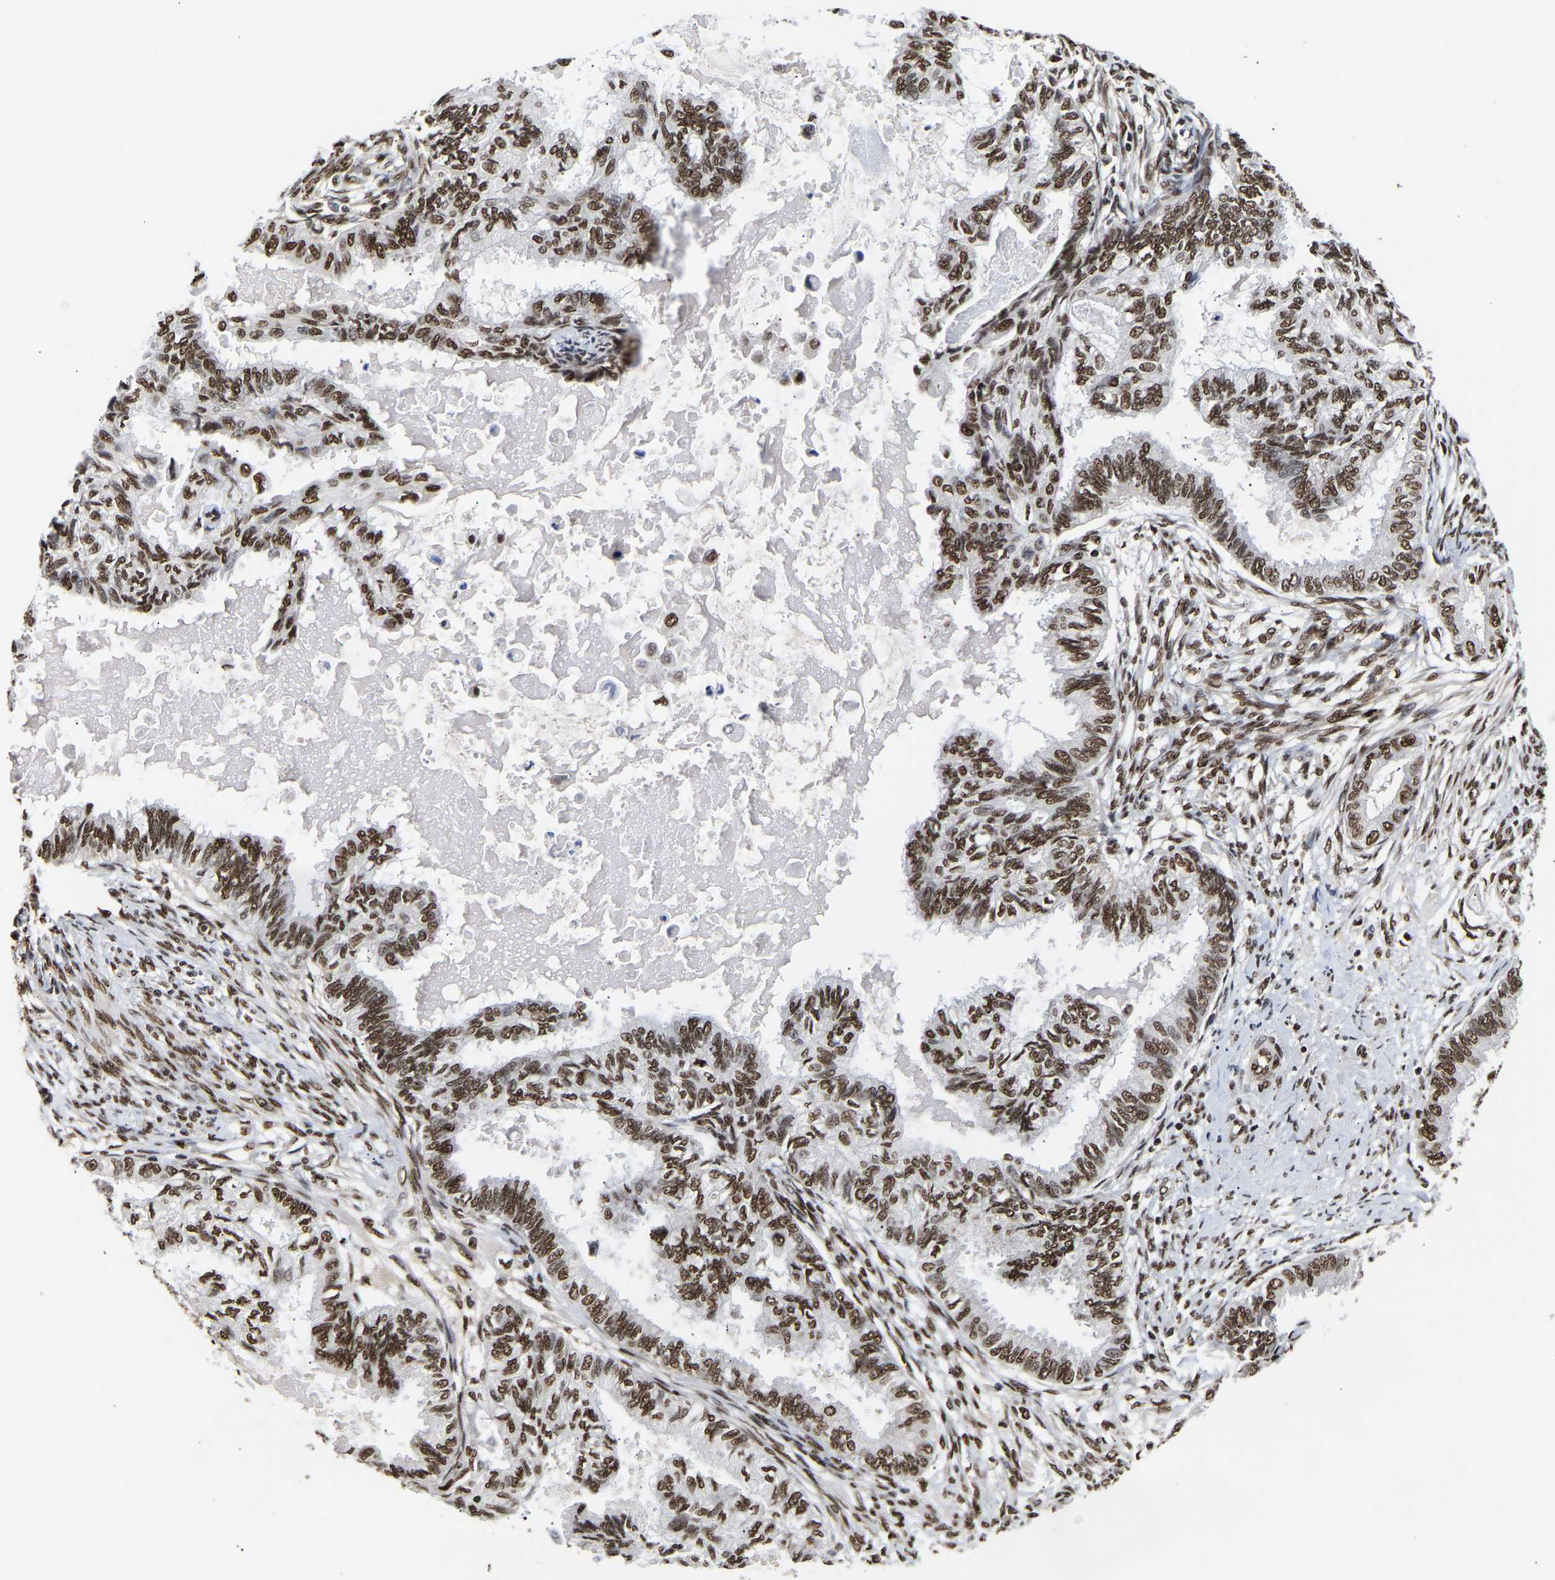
{"staining": {"intensity": "strong", "quantity": ">75%", "location": "nuclear"}, "tissue": "cervical cancer", "cell_type": "Tumor cells", "image_type": "cancer", "snomed": [{"axis": "morphology", "description": "Normal tissue, NOS"}, {"axis": "morphology", "description": "Adenocarcinoma, NOS"}, {"axis": "topography", "description": "Cervix"}, {"axis": "topography", "description": "Endometrium"}], "caption": "About >75% of tumor cells in cervical cancer (adenocarcinoma) display strong nuclear protein positivity as visualized by brown immunohistochemical staining.", "gene": "PSIP1", "patient": {"sex": "female", "age": 86}}